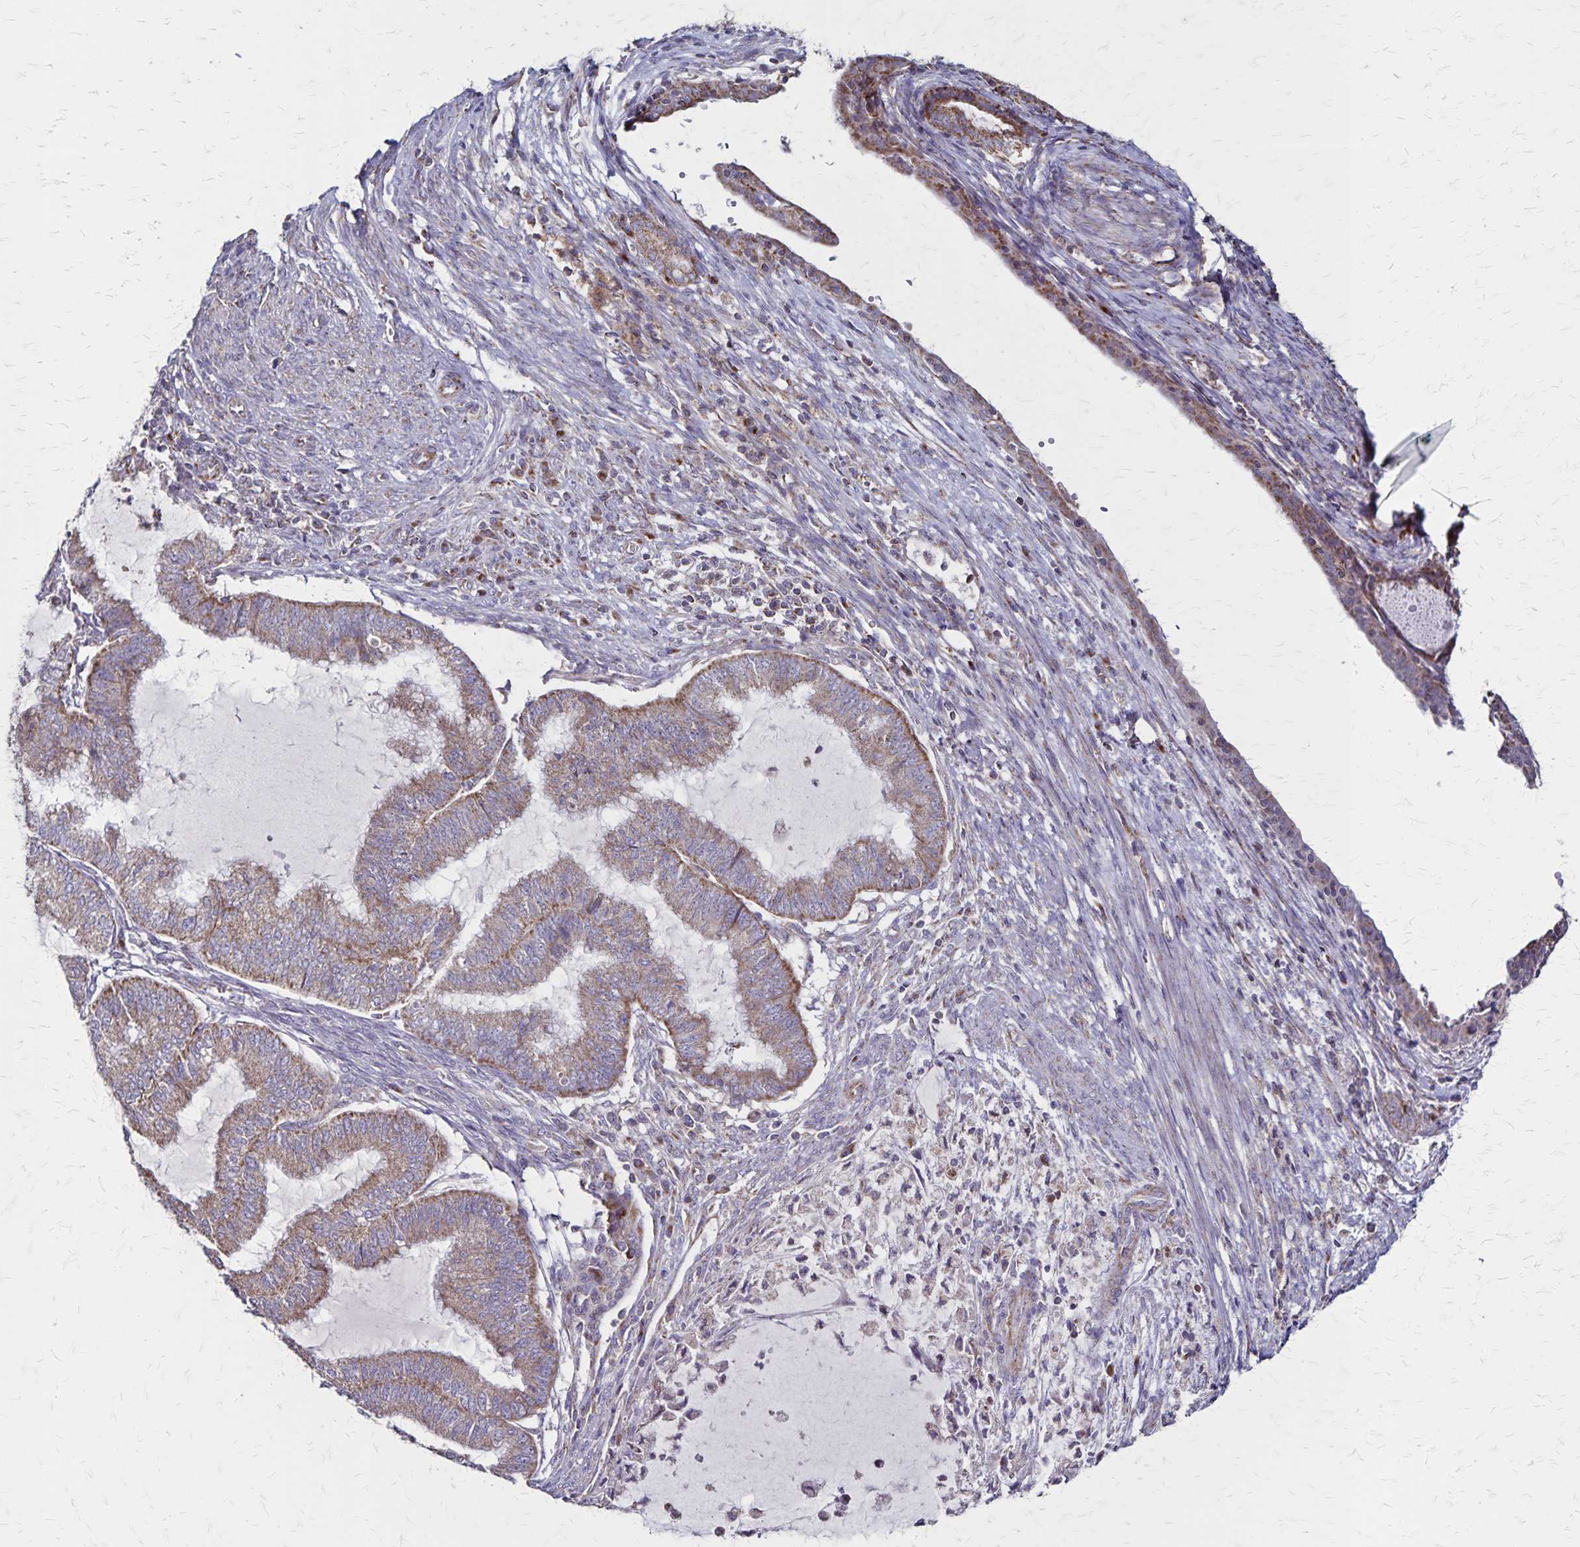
{"staining": {"intensity": "weak", "quantity": "25%-75%", "location": "cytoplasmic/membranous"}, "tissue": "endometrial cancer", "cell_type": "Tumor cells", "image_type": "cancer", "snomed": [{"axis": "morphology", "description": "Adenocarcinoma, NOS"}, {"axis": "topography", "description": "Endometrium"}], "caption": "Approximately 25%-75% of tumor cells in endometrial cancer display weak cytoplasmic/membranous protein staining as visualized by brown immunohistochemical staining.", "gene": "NFS1", "patient": {"sex": "female", "age": 79}}